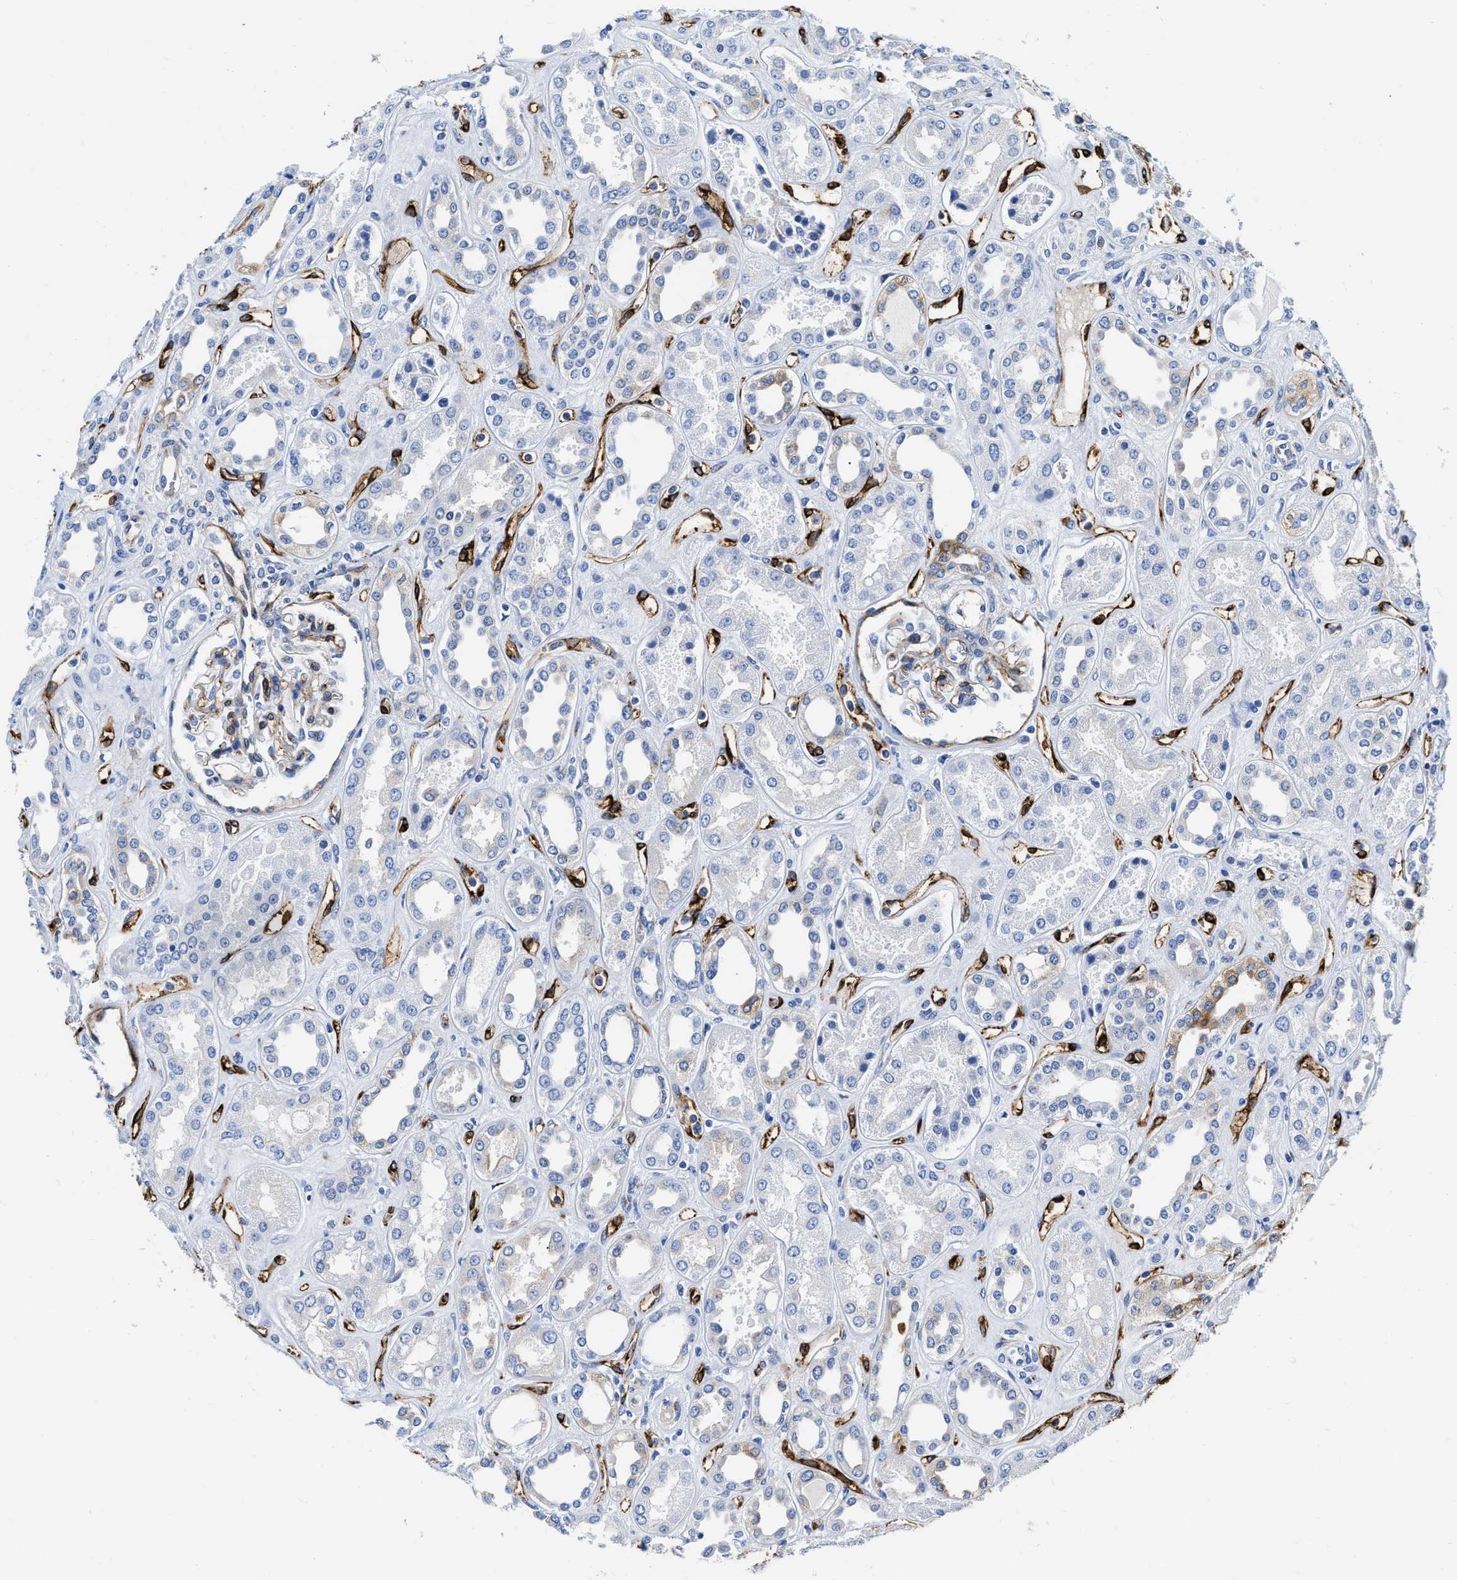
{"staining": {"intensity": "moderate", "quantity": "<25%", "location": "cytoplasmic/membranous"}, "tissue": "kidney", "cell_type": "Cells in glomeruli", "image_type": "normal", "snomed": [{"axis": "morphology", "description": "Normal tissue, NOS"}, {"axis": "topography", "description": "Kidney"}], "caption": "Immunohistochemistry image of benign kidney: kidney stained using IHC shows low levels of moderate protein expression localized specifically in the cytoplasmic/membranous of cells in glomeruli, appearing as a cytoplasmic/membranous brown color.", "gene": "TVP23B", "patient": {"sex": "male", "age": 59}}